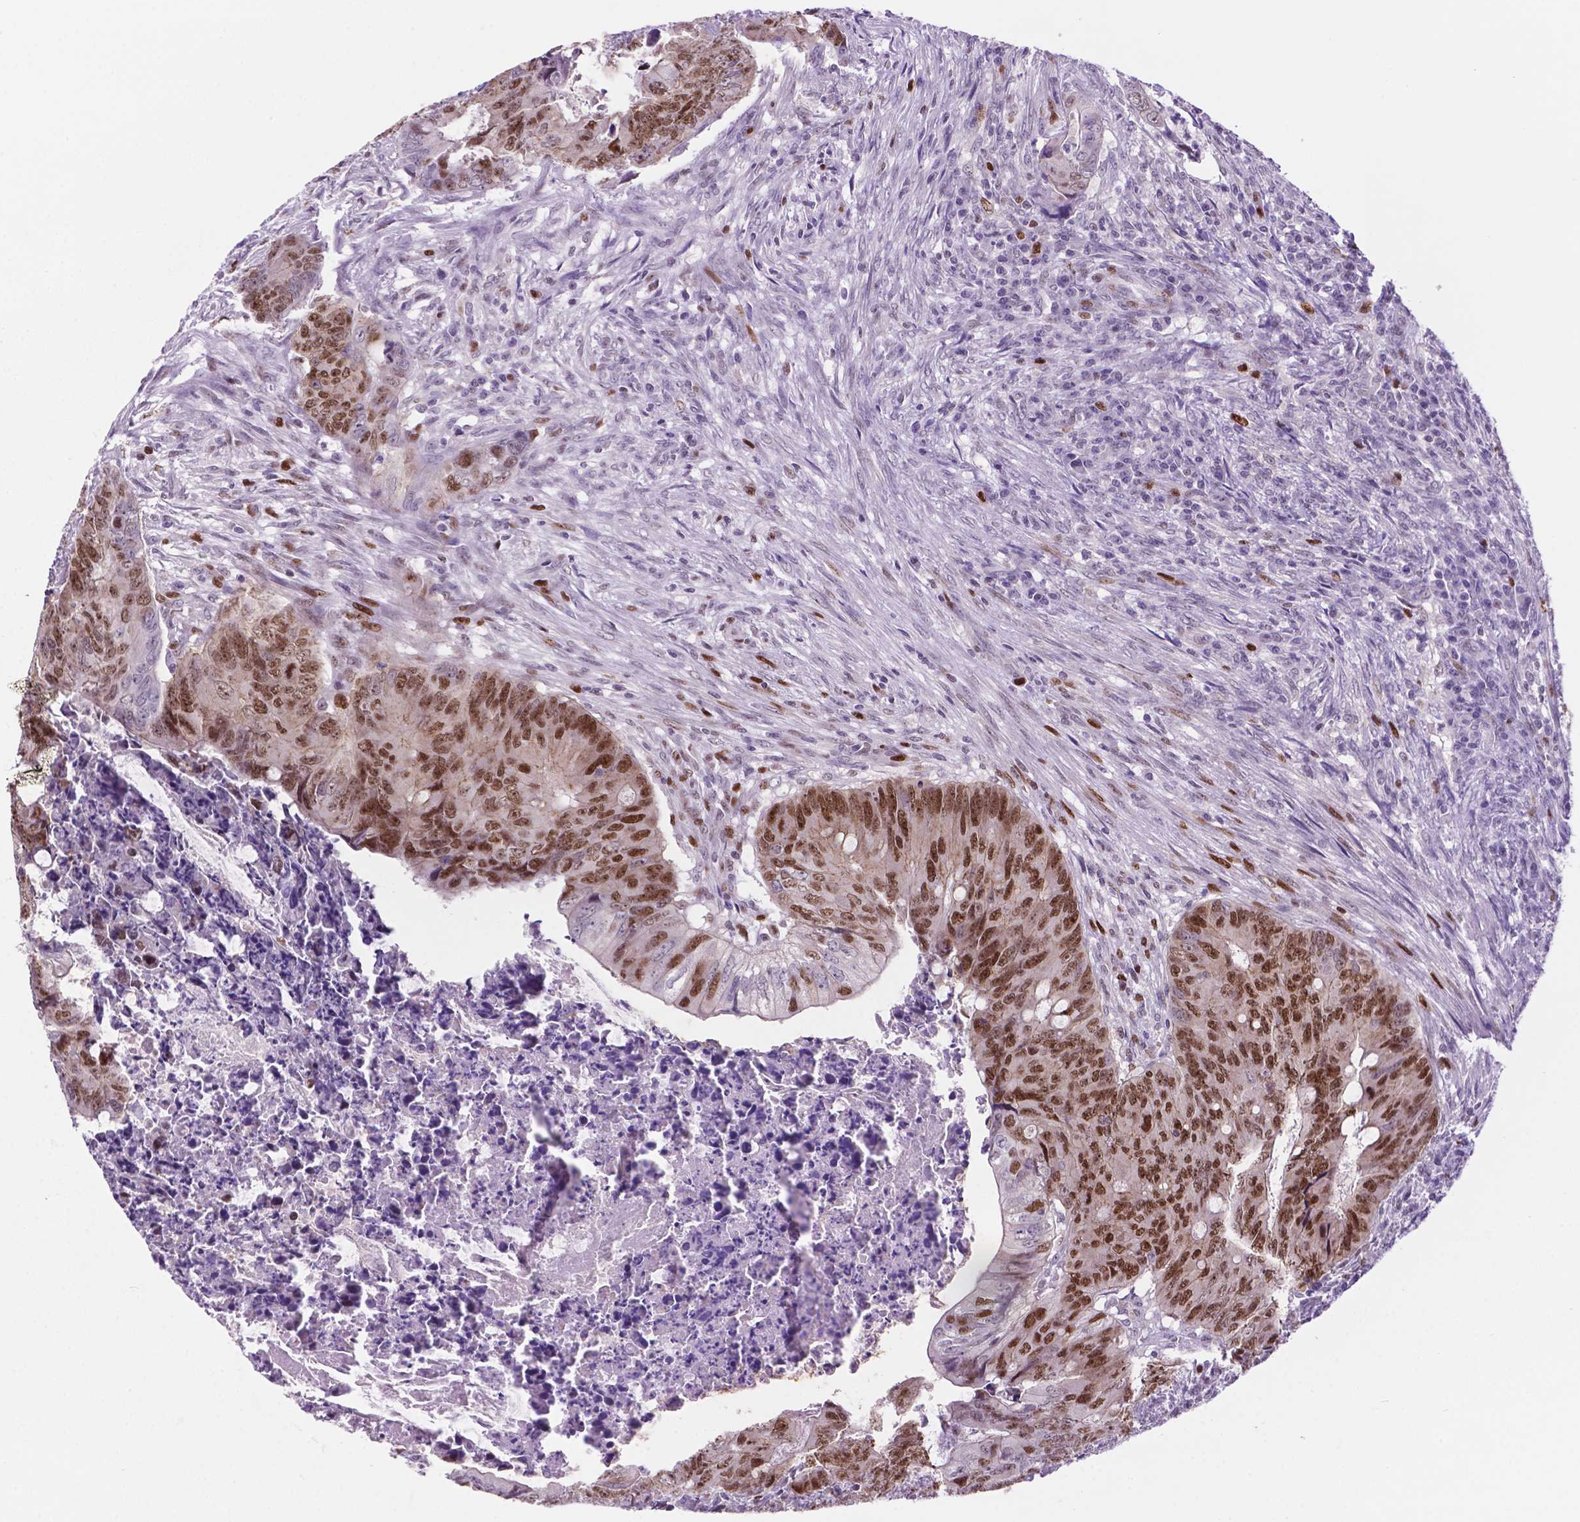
{"staining": {"intensity": "moderate", "quantity": ">75%", "location": "nuclear"}, "tissue": "colorectal cancer", "cell_type": "Tumor cells", "image_type": "cancer", "snomed": [{"axis": "morphology", "description": "Adenocarcinoma, NOS"}, {"axis": "topography", "description": "Colon"}], "caption": "Immunohistochemical staining of colorectal cancer (adenocarcinoma) exhibits medium levels of moderate nuclear protein expression in approximately >75% of tumor cells. (brown staining indicates protein expression, while blue staining denotes nuclei).", "gene": "NCAPH2", "patient": {"sex": "female", "age": 74}}